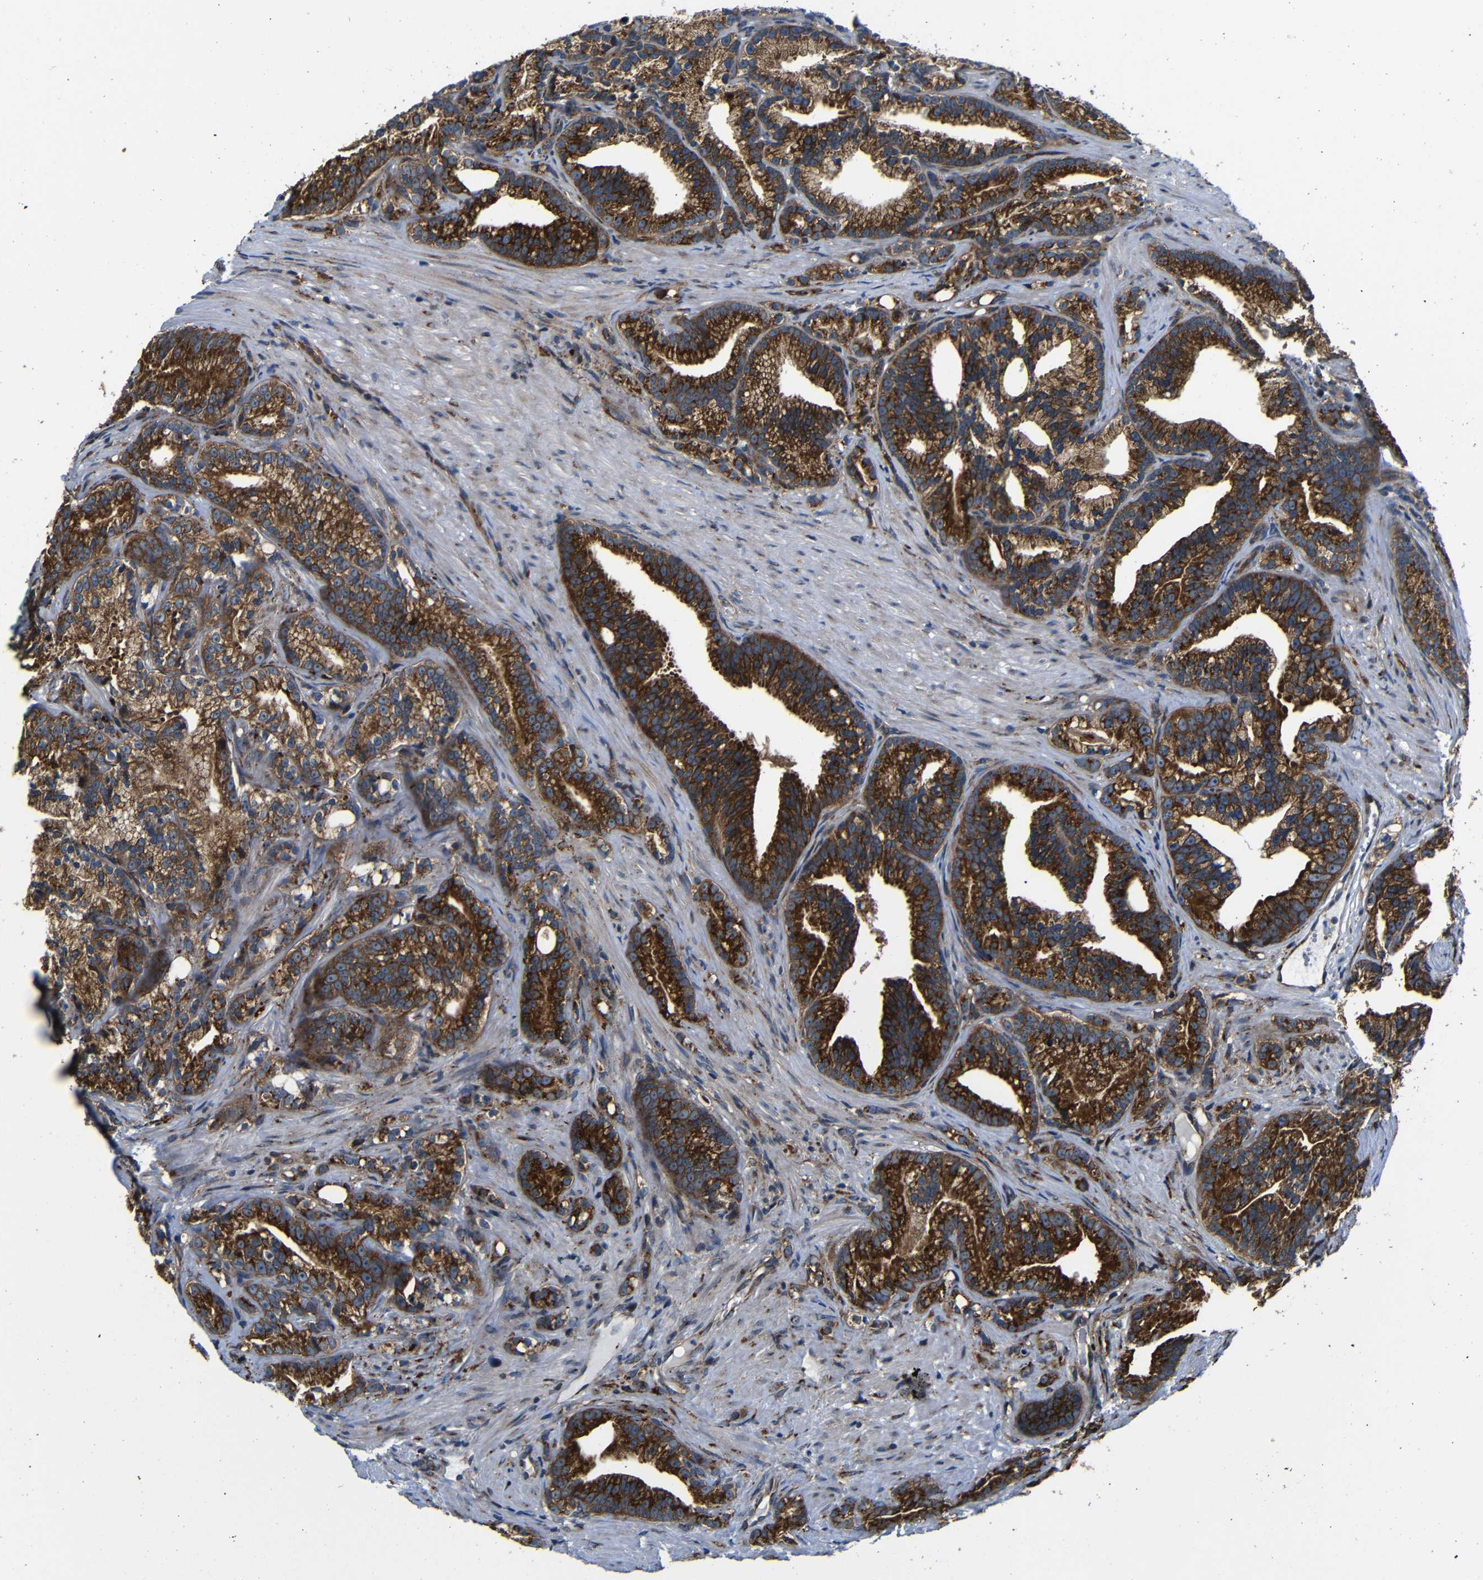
{"staining": {"intensity": "strong", "quantity": ">75%", "location": "cytoplasmic/membranous"}, "tissue": "prostate cancer", "cell_type": "Tumor cells", "image_type": "cancer", "snomed": [{"axis": "morphology", "description": "Adenocarcinoma, Low grade"}, {"axis": "topography", "description": "Prostate"}], "caption": "Immunohistochemical staining of human low-grade adenocarcinoma (prostate) displays high levels of strong cytoplasmic/membranous protein expression in approximately >75% of tumor cells.", "gene": "ABCE1", "patient": {"sex": "male", "age": 89}}